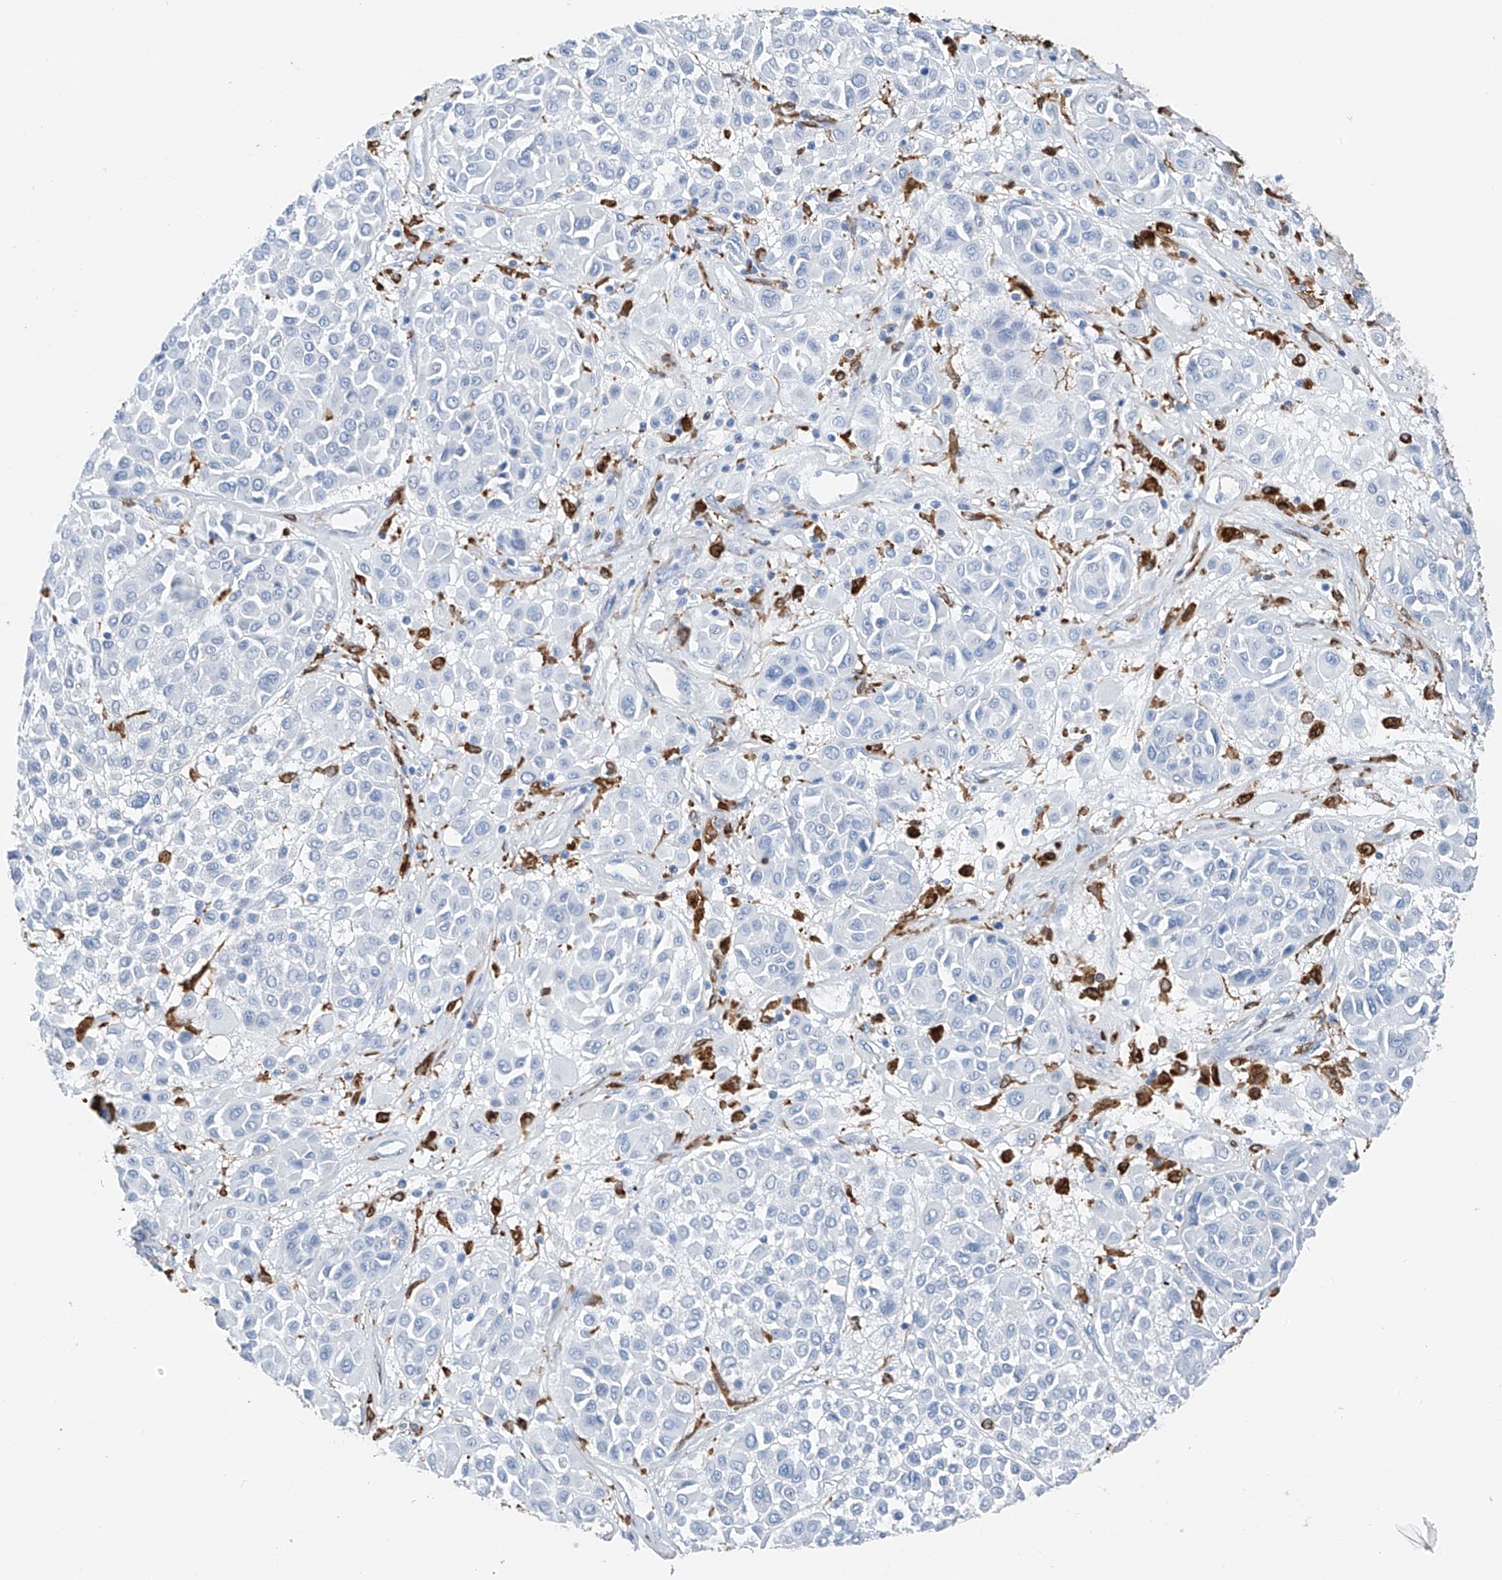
{"staining": {"intensity": "negative", "quantity": "none", "location": "none"}, "tissue": "melanoma", "cell_type": "Tumor cells", "image_type": "cancer", "snomed": [{"axis": "morphology", "description": "Malignant melanoma, Metastatic site"}, {"axis": "topography", "description": "Soft tissue"}], "caption": "A high-resolution histopathology image shows immunohistochemistry staining of melanoma, which reveals no significant positivity in tumor cells.", "gene": "TBXAS1", "patient": {"sex": "male", "age": 41}}